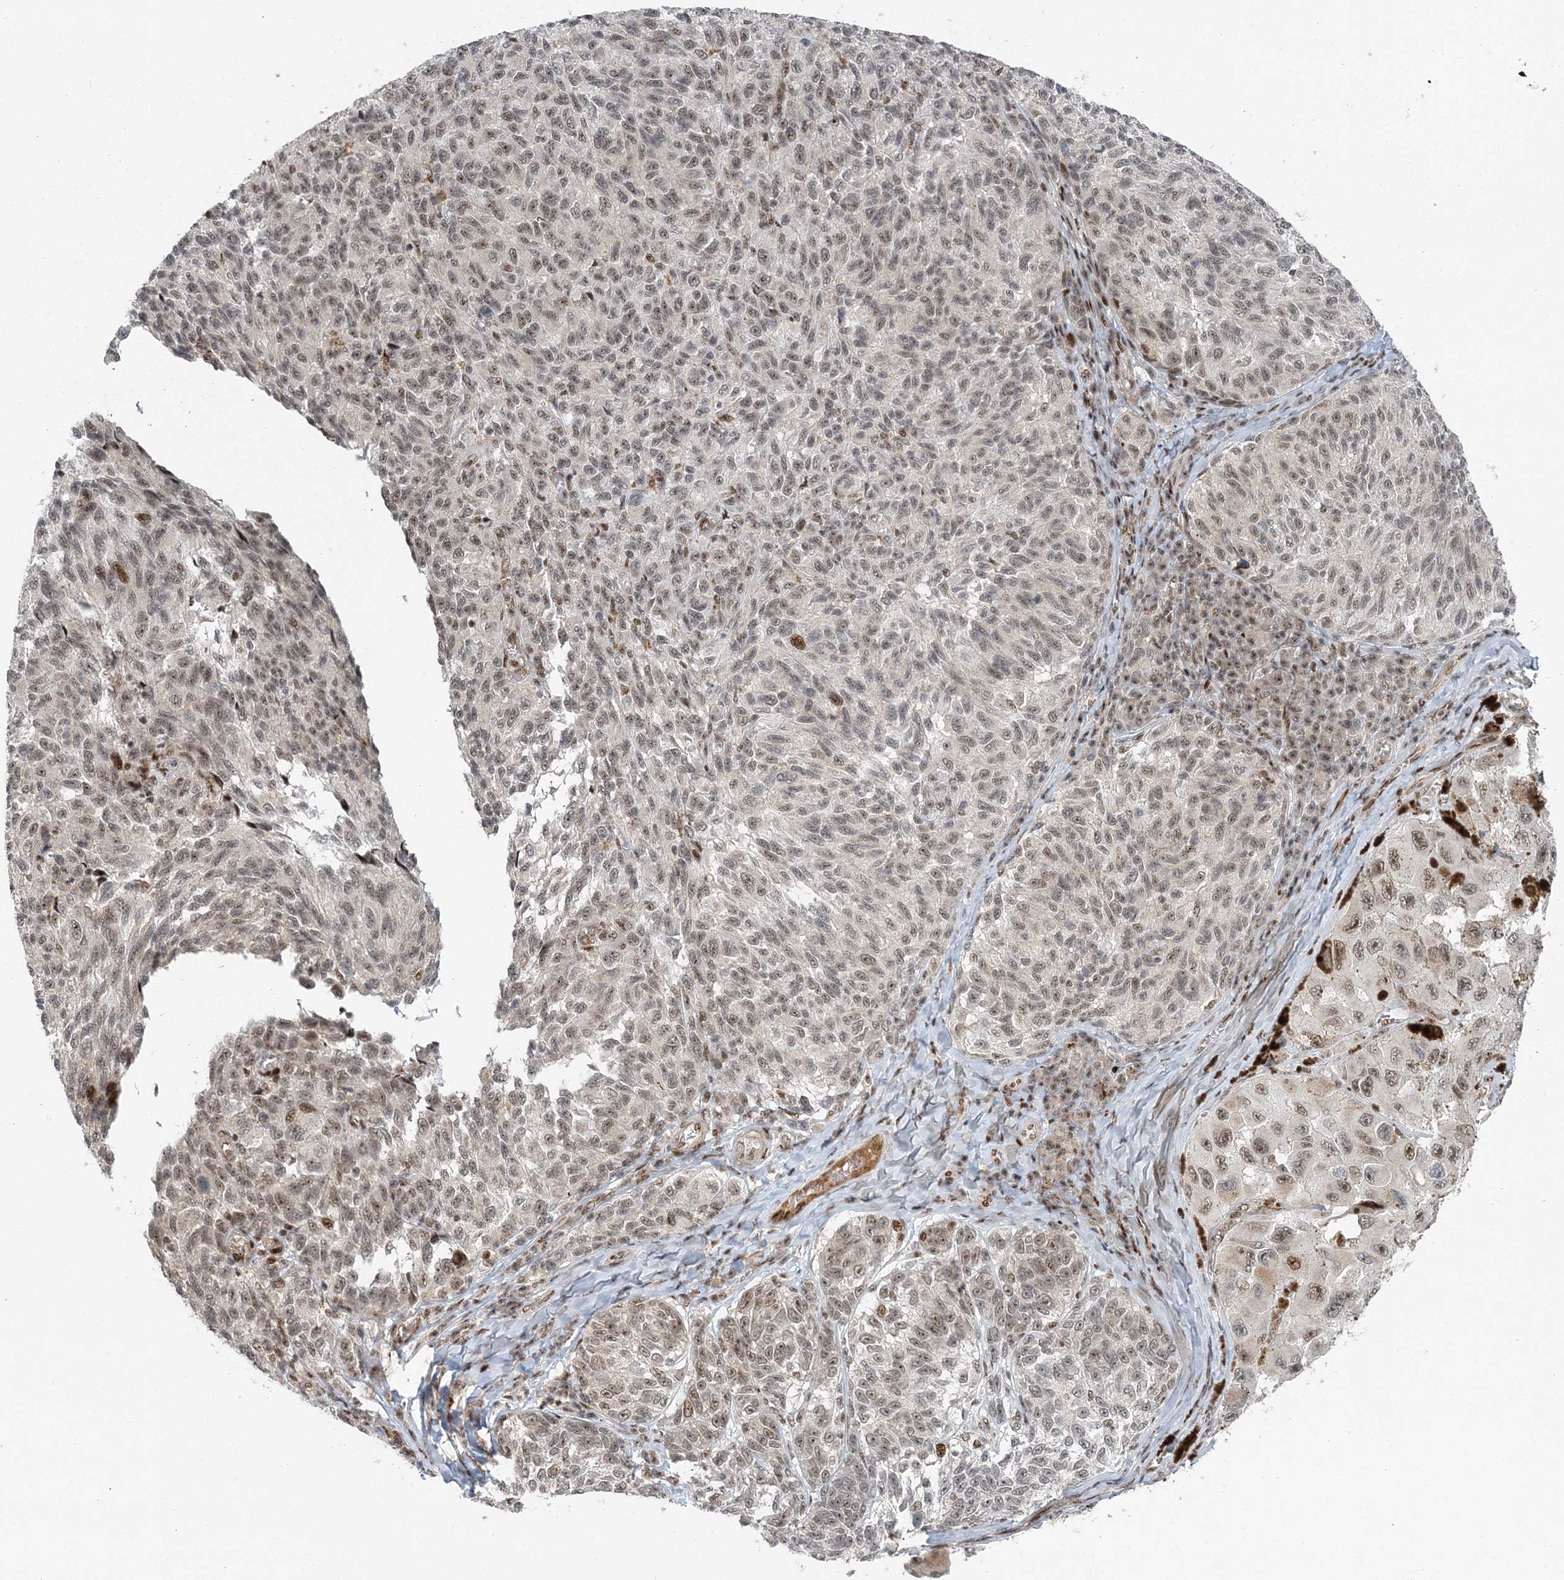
{"staining": {"intensity": "weak", "quantity": ">75%", "location": "nuclear"}, "tissue": "melanoma", "cell_type": "Tumor cells", "image_type": "cancer", "snomed": [{"axis": "morphology", "description": "Malignant melanoma, NOS"}, {"axis": "topography", "description": "Skin"}], "caption": "Malignant melanoma stained with a protein marker displays weak staining in tumor cells.", "gene": "CWC22", "patient": {"sex": "female", "age": 73}}